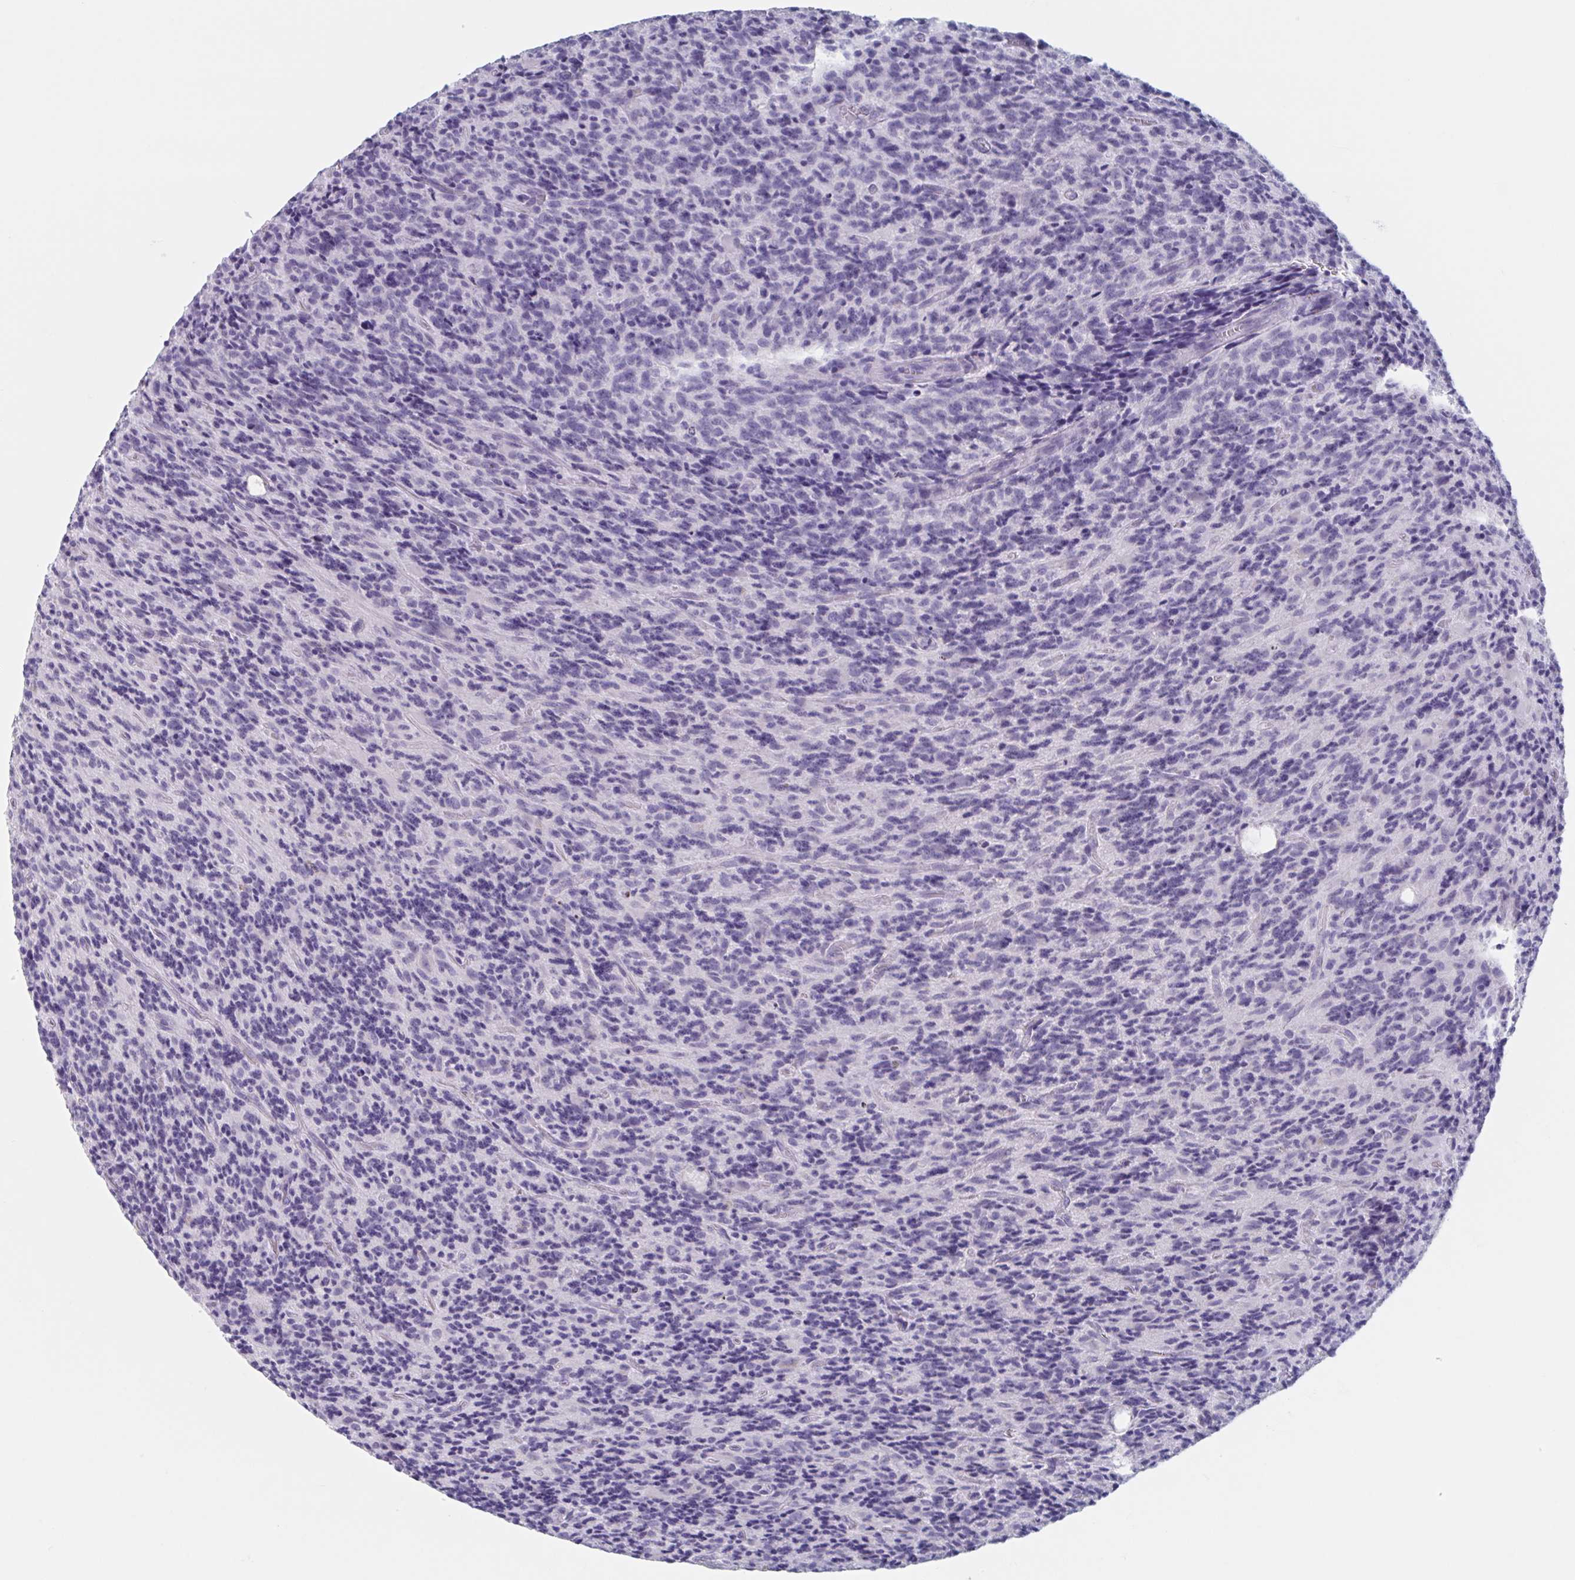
{"staining": {"intensity": "negative", "quantity": "none", "location": "none"}, "tissue": "glioma", "cell_type": "Tumor cells", "image_type": "cancer", "snomed": [{"axis": "morphology", "description": "Glioma, malignant, High grade"}, {"axis": "topography", "description": "Brain"}], "caption": "Immunohistochemistry (IHC) micrograph of glioma stained for a protein (brown), which demonstrates no expression in tumor cells. (DAB (3,3'-diaminobenzidine) immunohistochemistry (IHC) visualized using brightfield microscopy, high magnification).", "gene": "NDUFC2", "patient": {"sex": "male", "age": 76}}